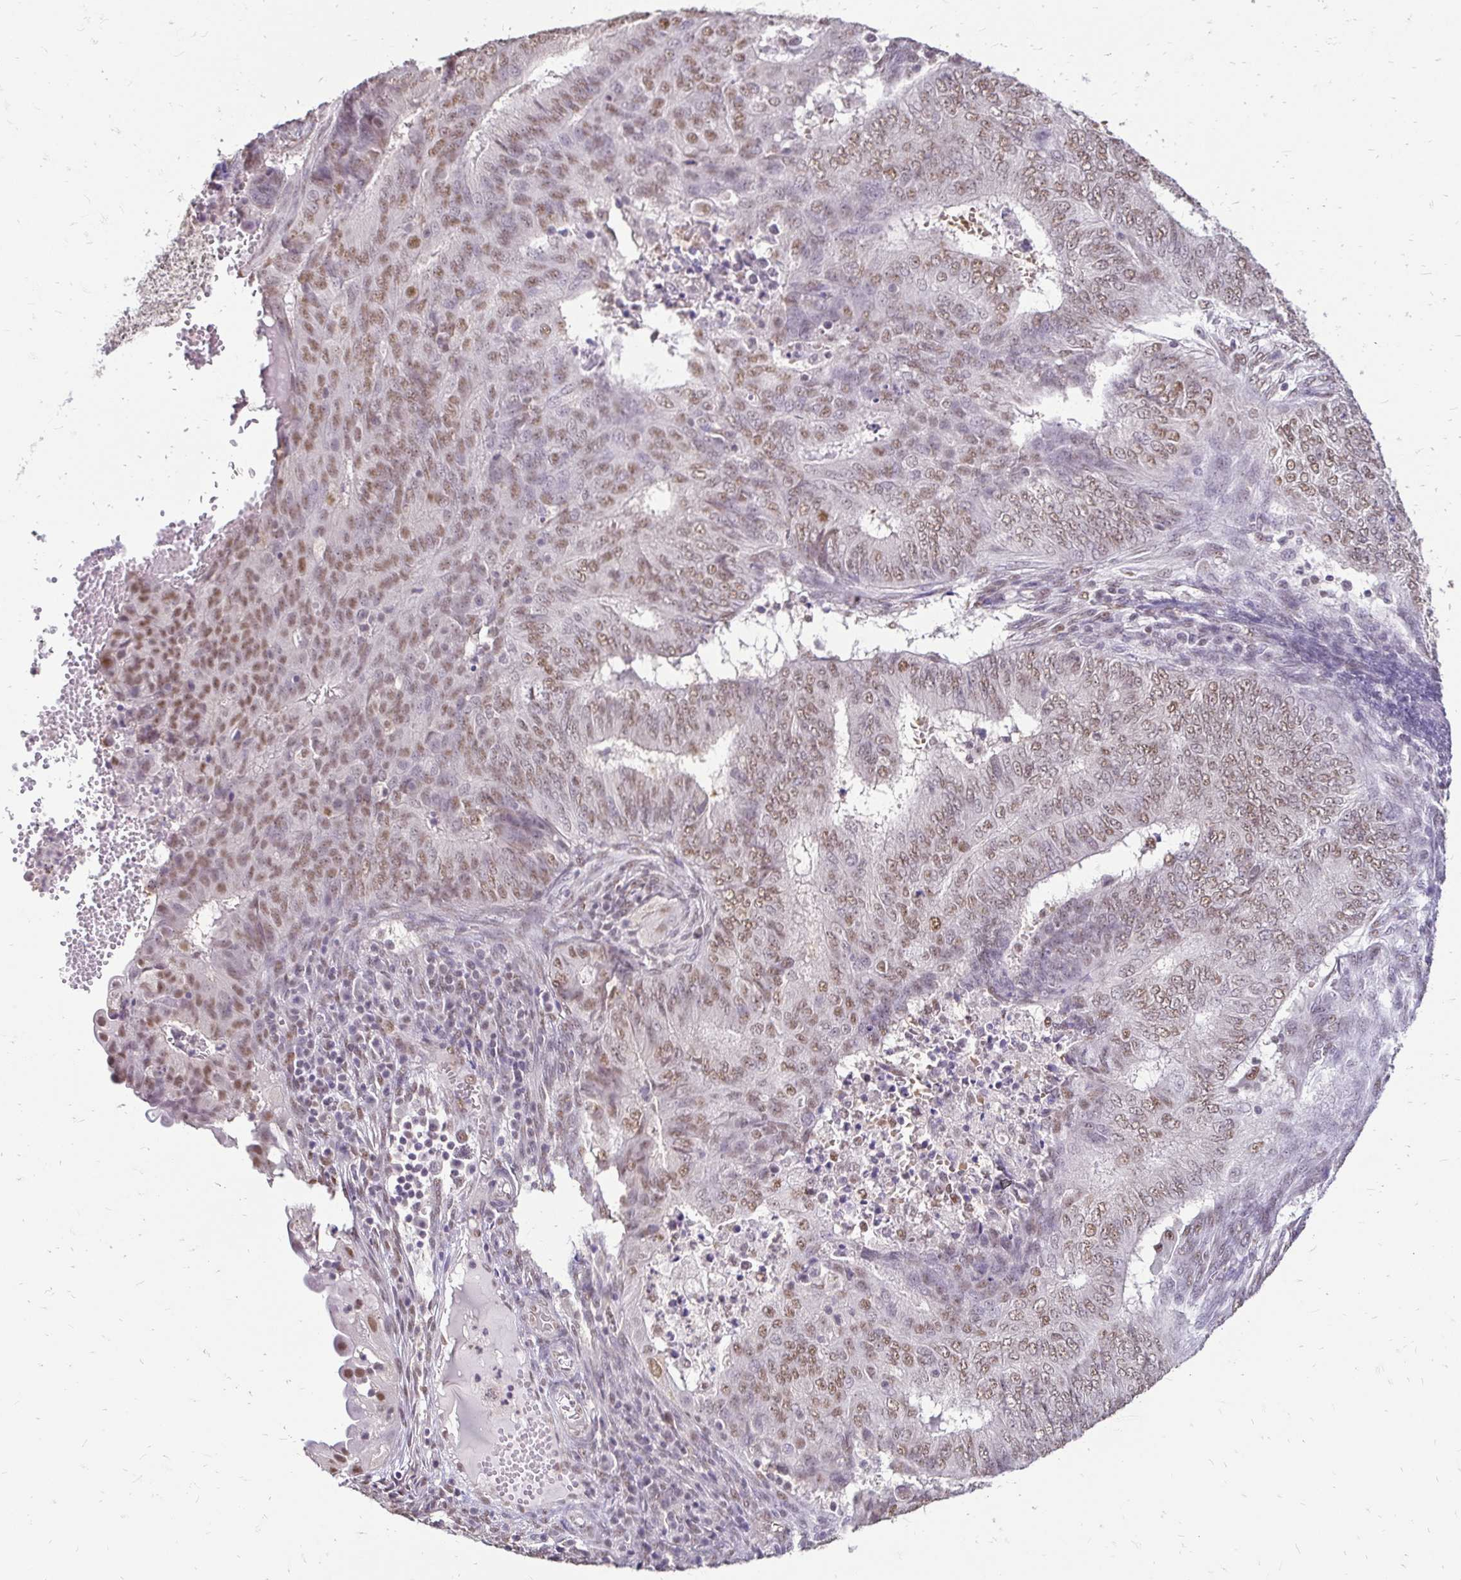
{"staining": {"intensity": "moderate", "quantity": "25%-75%", "location": "nuclear"}, "tissue": "endometrial cancer", "cell_type": "Tumor cells", "image_type": "cancer", "snomed": [{"axis": "morphology", "description": "Adenocarcinoma, NOS"}, {"axis": "topography", "description": "Endometrium"}], "caption": "Immunohistochemistry of human endometrial adenocarcinoma reveals medium levels of moderate nuclear expression in approximately 25%-75% of tumor cells.", "gene": "RIMS4", "patient": {"sex": "female", "age": 62}}